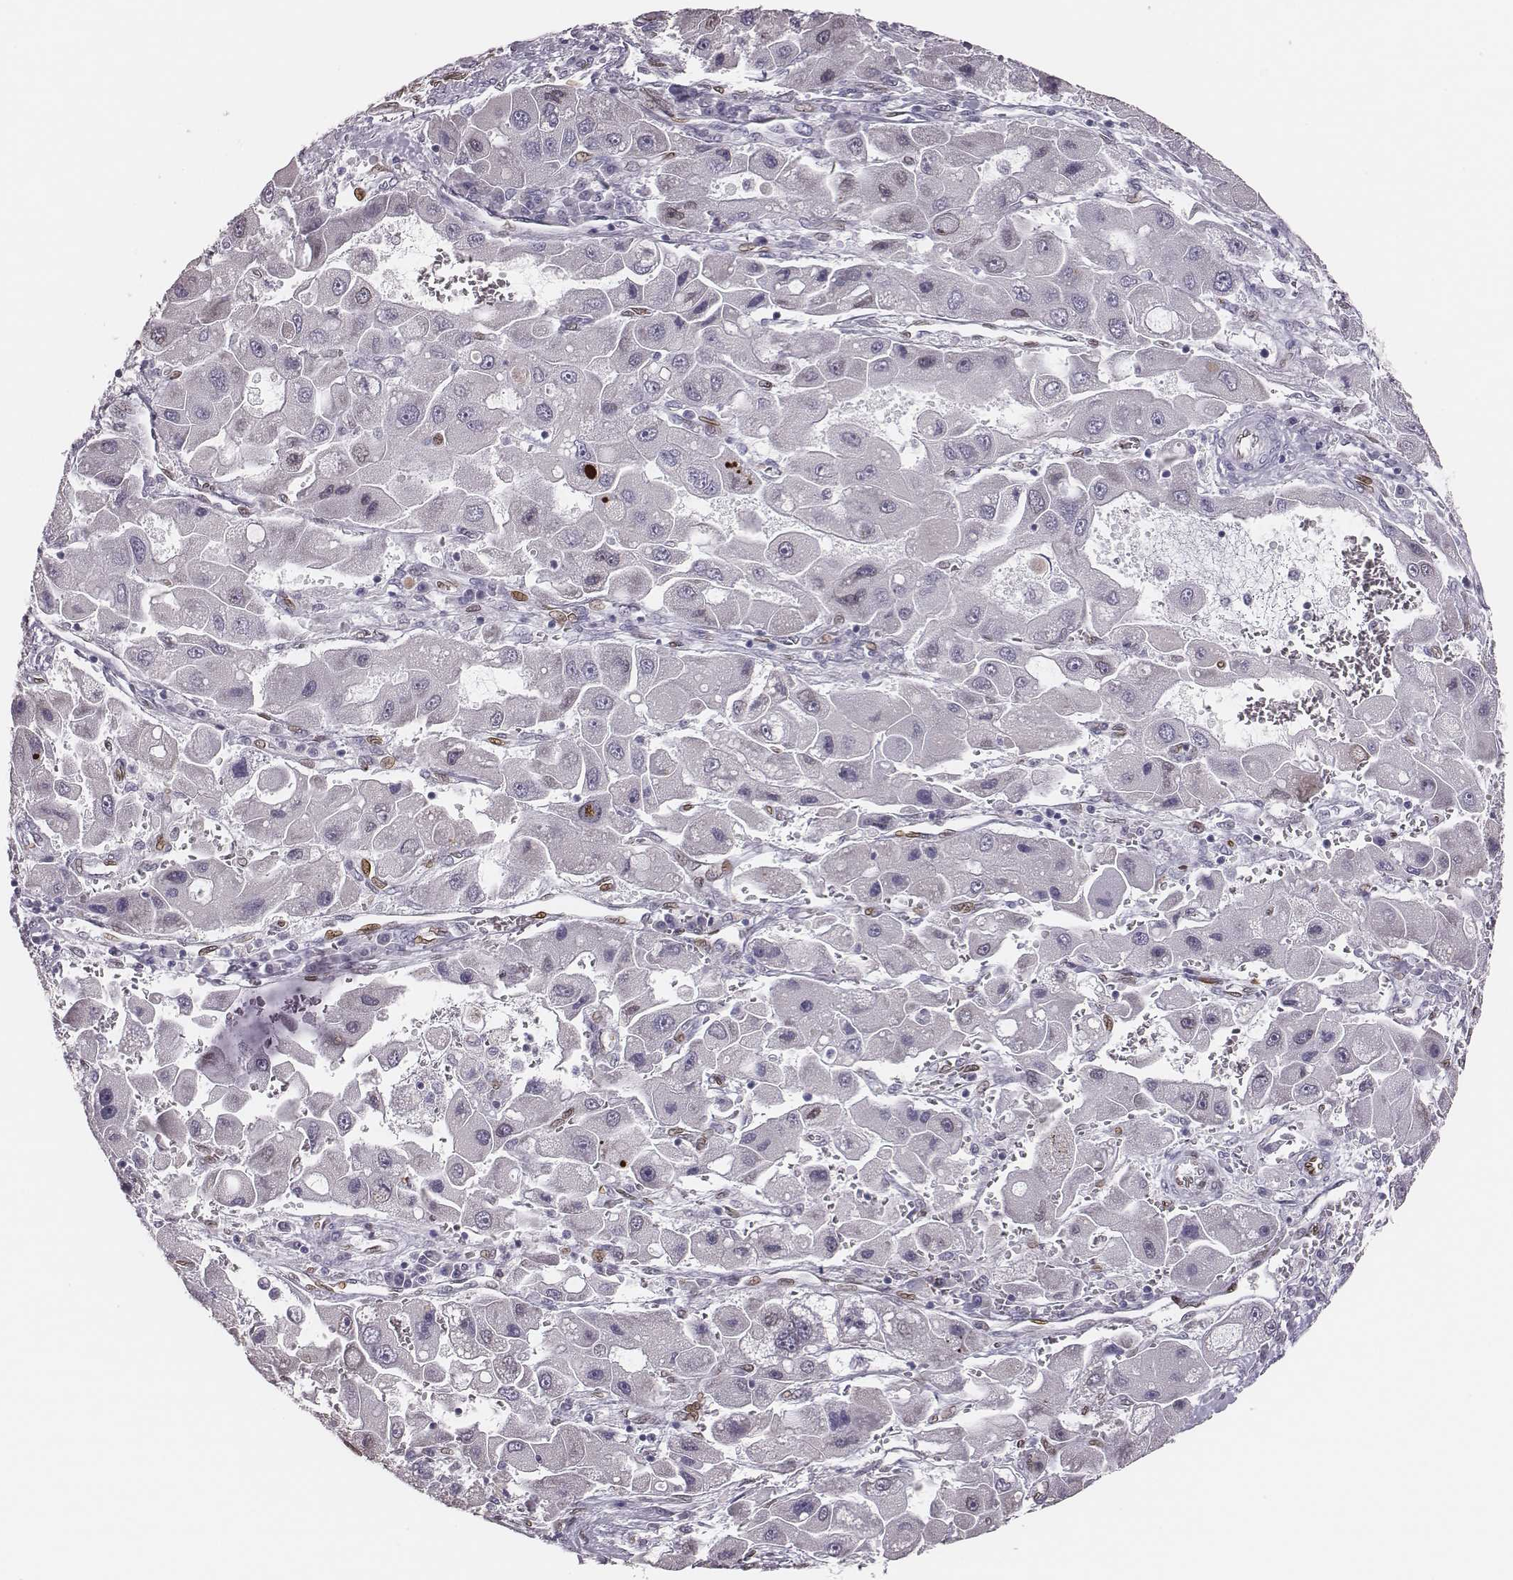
{"staining": {"intensity": "weak", "quantity": "<25%", "location": "nuclear"}, "tissue": "liver cancer", "cell_type": "Tumor cells", "image_type": "cancer", "snomed": [{"axis": "morphology", "description": "Carcinoma, Hepatocellular, NOS"}, {"axis": "topography", "description": "Liver"}], "caption": "High magnification brightfield microscopy of hepatocellular carcinoma (liver) stained with DAB (brown) and counterstained with hematoxylin (blue): tumor cells show no significant positivity.", "gene": "ADGRF4", "patient": {"sex": "male", "age": 24}}